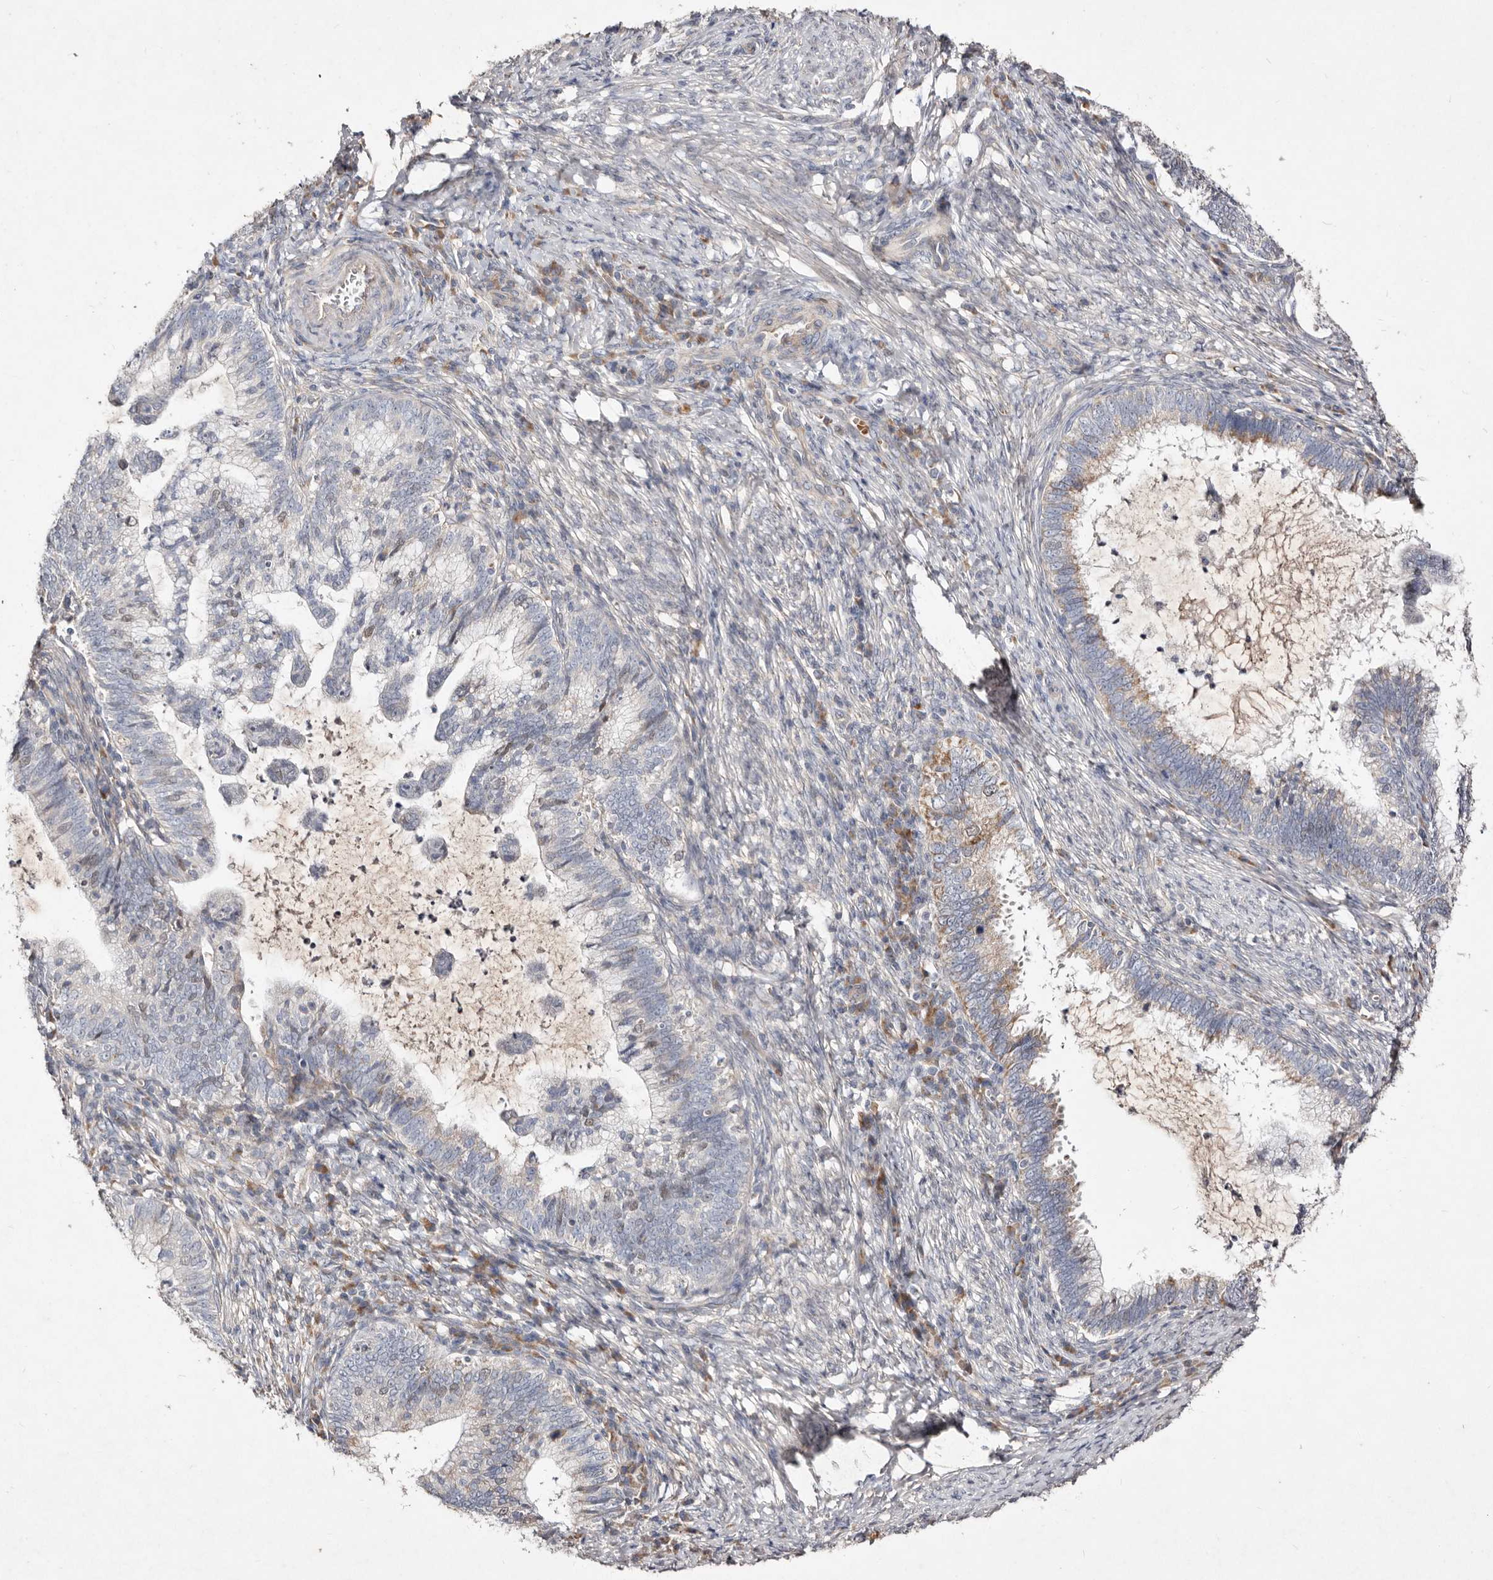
{"staining": {"intensity": "weak", "quantity": "<25%", "location": "cytoplasmic/membranous"}, "tissue": "cervical cancer", "cell_type": "Tumor cells", "image_type": "cancer", "snomed": [{"axis": "morphology", "description": "Adenocarcinoma, NOS"}, {"axis": "topography", "description": "Cervix"}], "caption": "High magnification brightfield microscopy of cervical adenocarcinoma stained with DAB (brown) and counterstained with hematoxylin (blue): tumor cells show no significant positivity. (DAB IHC, high magnification).", "gene": "SLC25A20", "patient": {"sex": "female", "age": 36}}